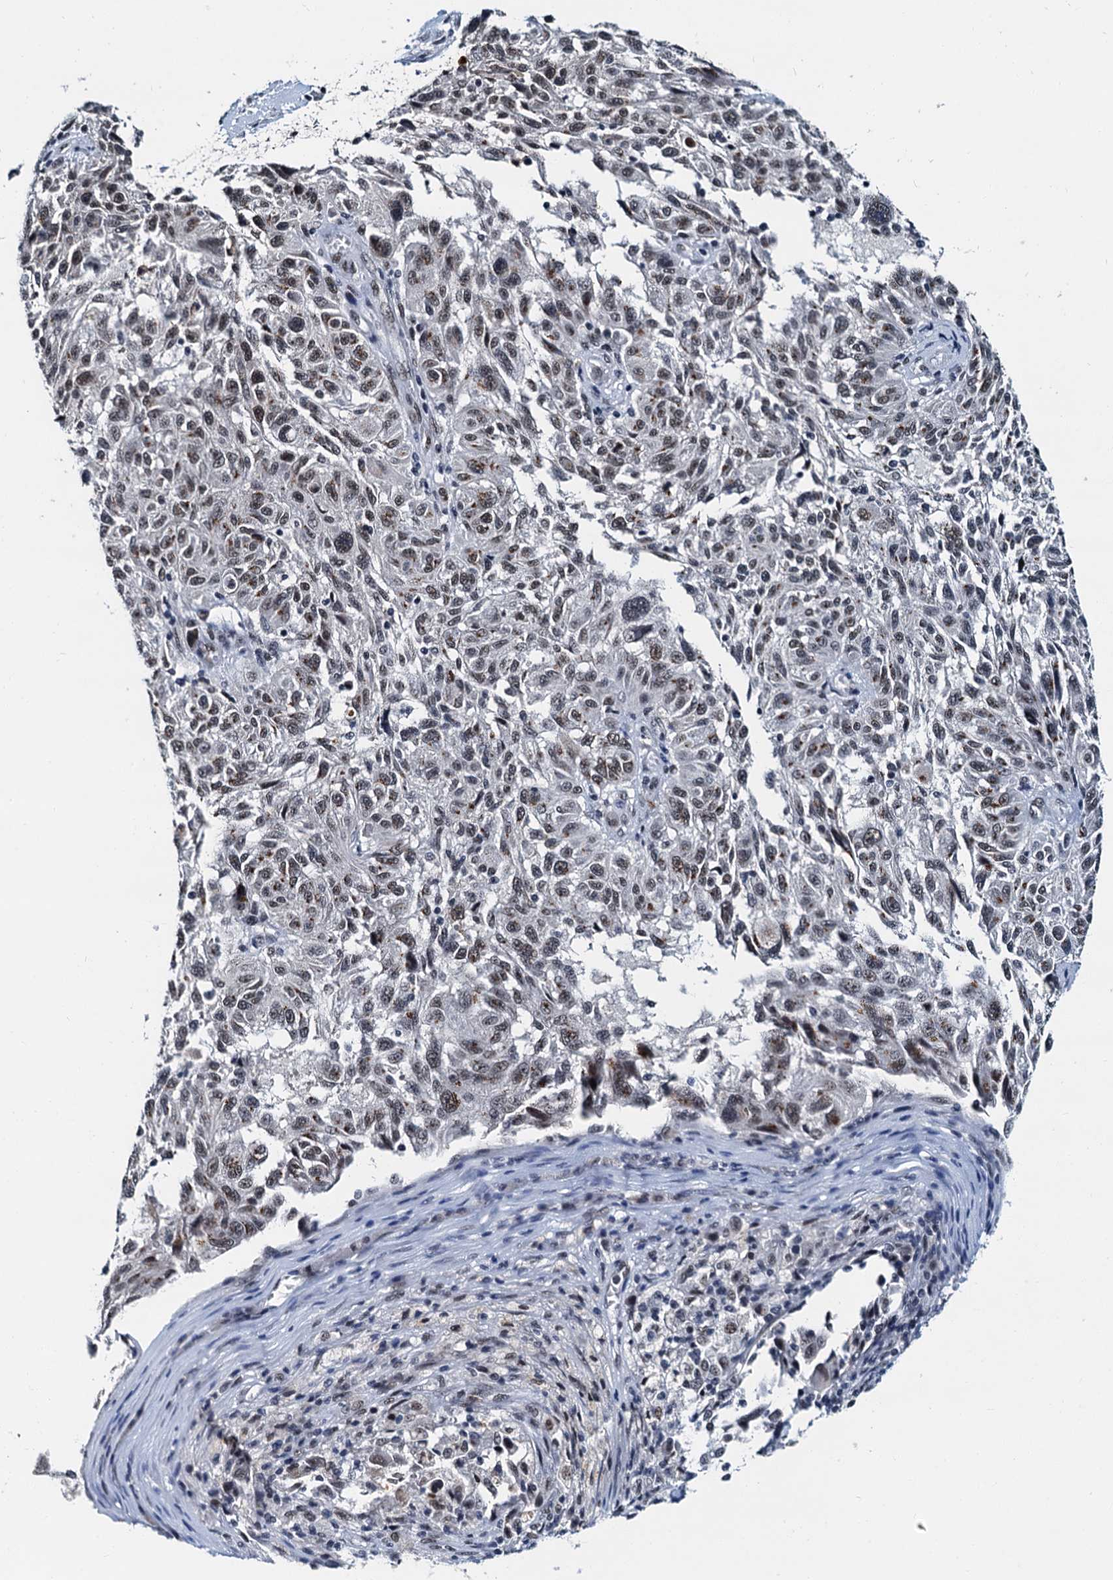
{"staining": {"intensity": "moderate", "quantity": ">75%", "location": "nuclear"}, "tissue": "melanoma", "cell_type": "Tumor cells", "image_type": "cancer", "snomed": [{"axis": "morphology", "description": "Malignant melanoma, NOS"}, {"axis": "topography", "description": "Skin"}], "caption": "A high-resolution histopathology image shows IHC staining of malignant melanoma, which shows moderate nuclear expression in approximately >75% of tumor cells.", "gene": "SNRPD1", "patient": {"sex": "male", "age": 53}}